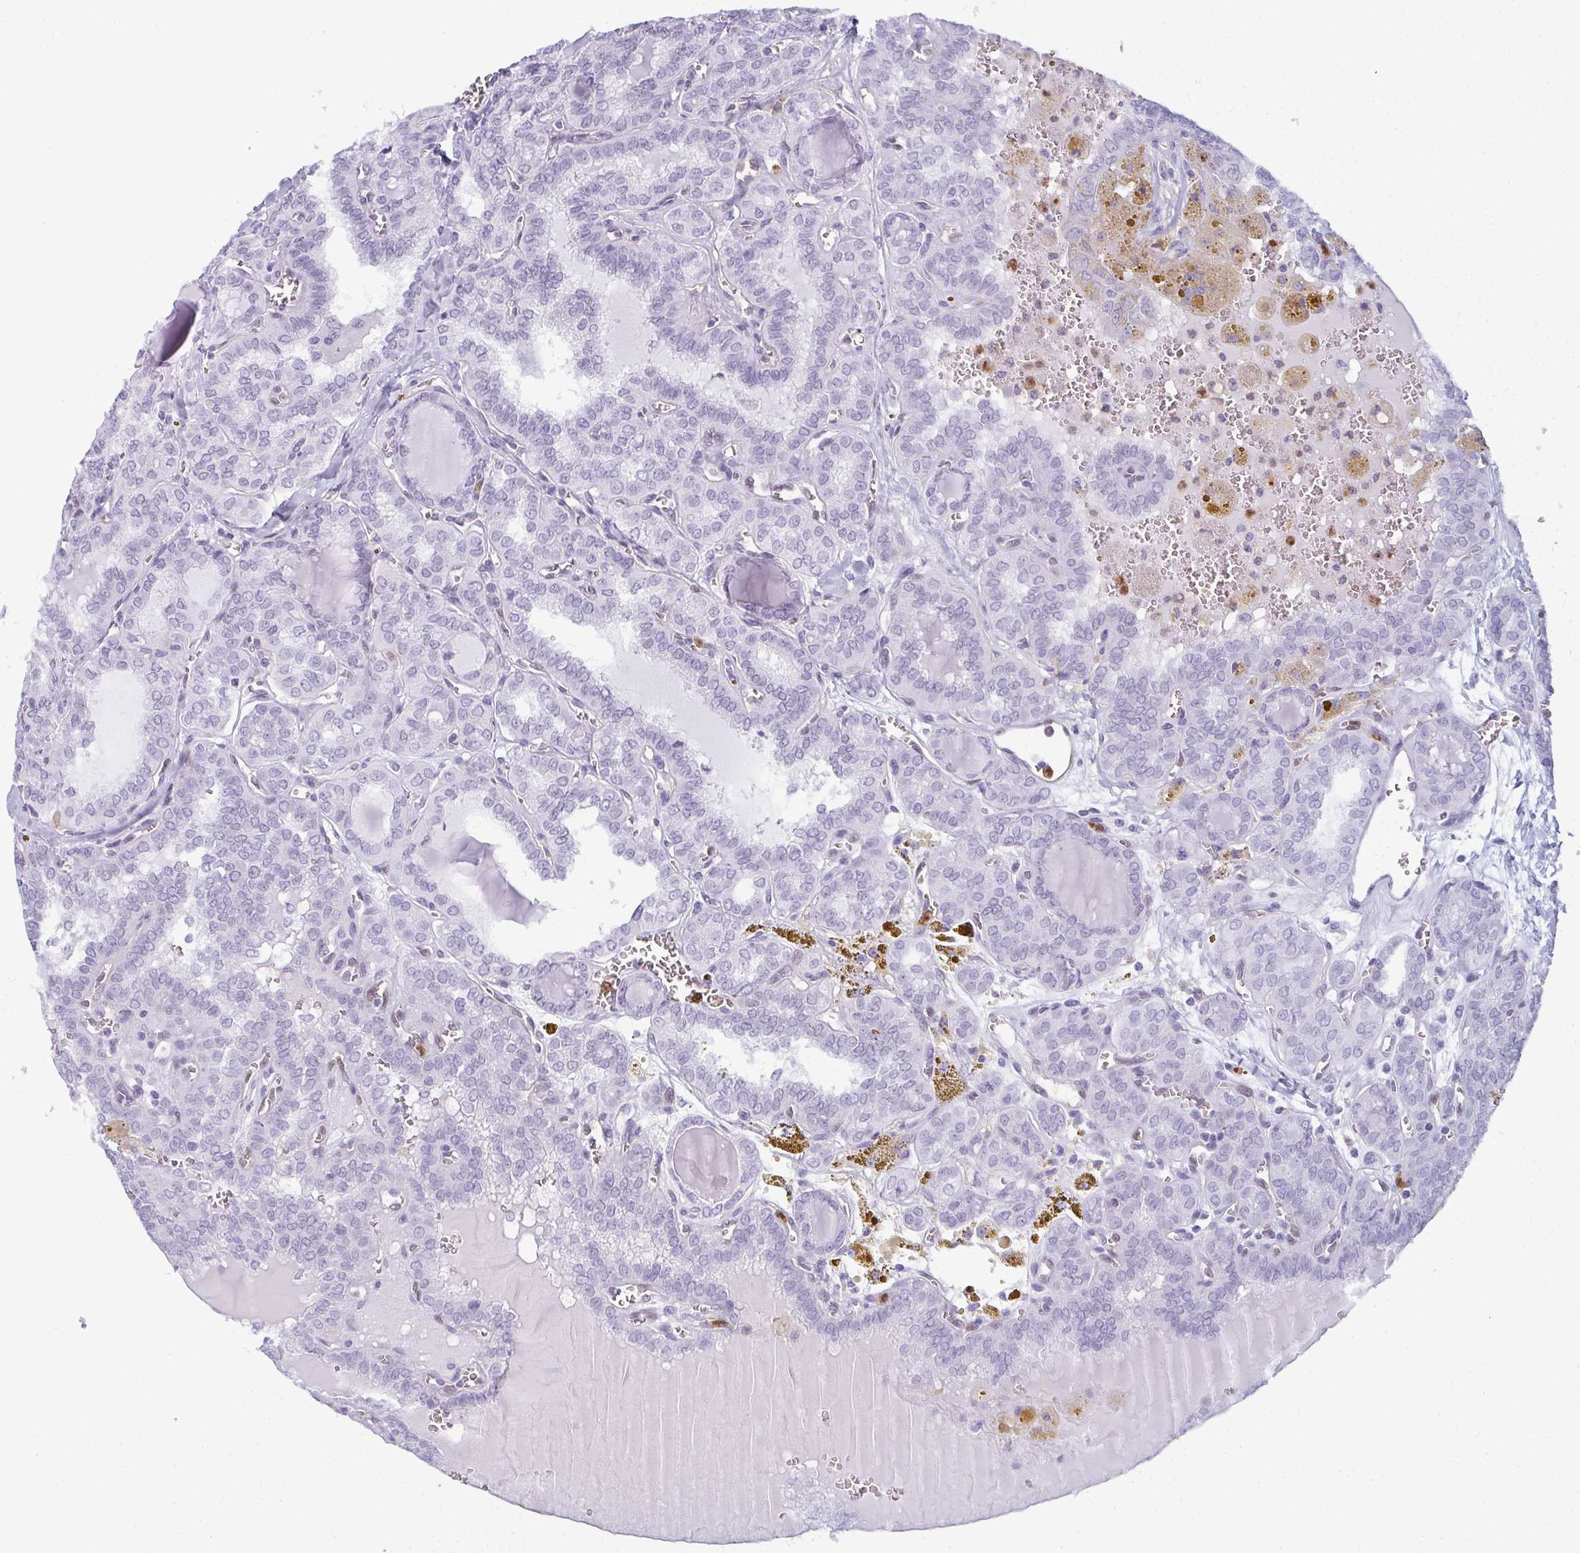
{"staining": {"intensity": "negative", "quantity": "none", "location": "none"}, "tissue": "thyroid cancer", "cell_type": "Tumor cells", "image_type": "cancer", "snomed": [{"axis": "morphology", "description": "Papillary adenocarcinoma, NOS"}, {"axis": "topography", "description": "Thyroid gland"}], "caption": "Protein analysis of thyroid papillary adenocarcinoma exhibits no significant expression in tumor cells.", "gene": "CDA", "patient": {"sex": "female", "age": 41}}